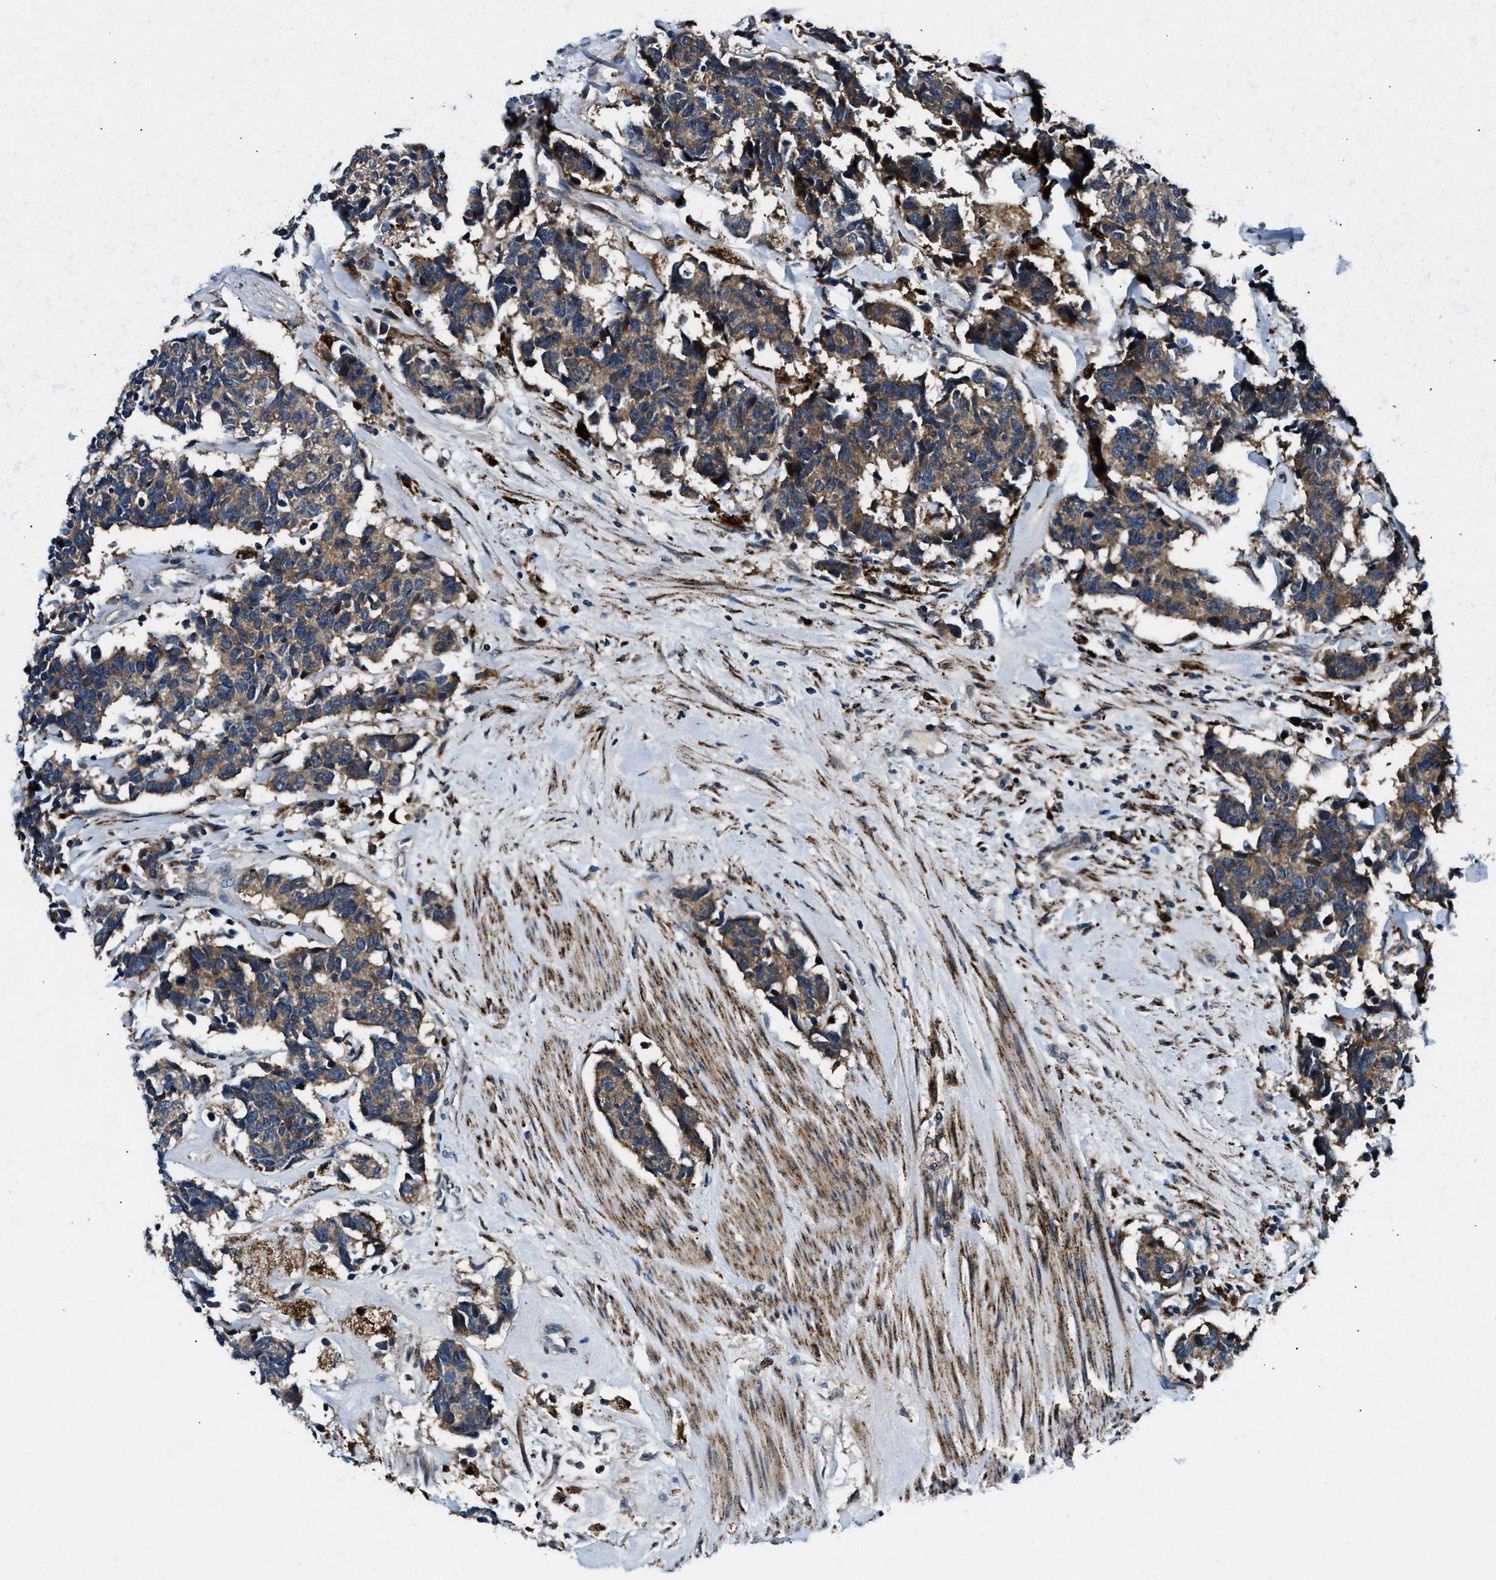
{"staining": {"intensity": "weak", "quantity": ">75%", "location": "cytoplasmic/membranous"}, "tissue": "carcinoid", "cell_type": "Tumor cells", "image_type": "cancer", "snomed": [{"axis": "morphology", "description": "Carcinoma, NOS"}, {"axis": "morphology", "description": "Carcinoid, malignant, NOS"}, {"axis": "topography", "description": "Urinary bladder"}], "caption": "A brown stain shows weak cytoplasmic/membranous expression of a protein in human carcinoid tumor cells.", "gene": "FAM221A", "patient": {"sex": "male", "age": 57}}